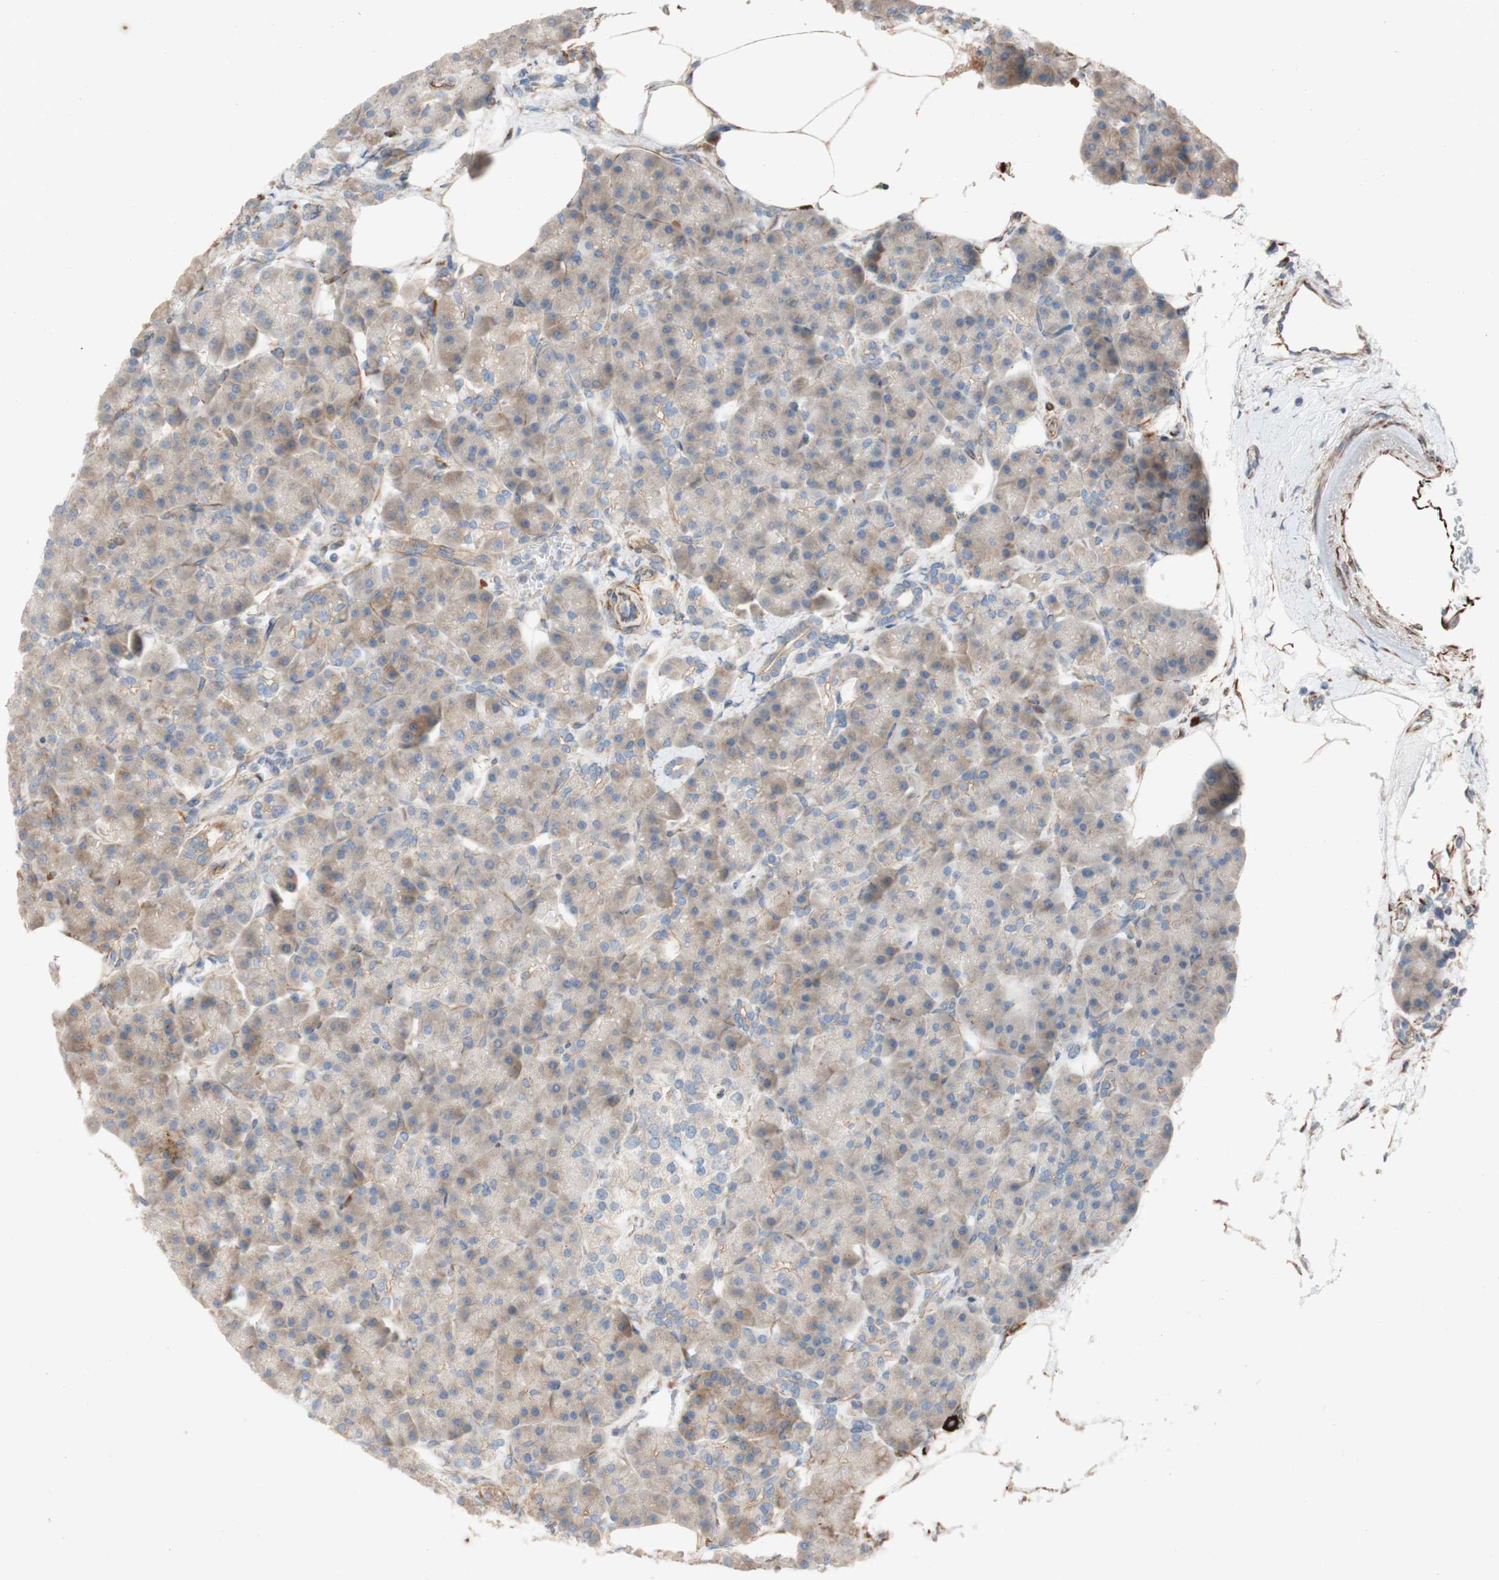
{"staining": {"intensity": "moderate", "quantity": ">75%", "location": "cytoplasmic/membranous"}, "tissue": "pancreas", "cell_type": "Exocrine glandular cells", "image_type": "normal", "snomed": [{"axis": "morphology", "description": "Normal tissue, NOS"}, {"axis": "topography", "description": "Pancreas"}], "caption": "An image showing moderate cytoplasmic/membranous staining in approximately >75% of exocrine glandular cells in normal pancreas, as visualized by brown immunohistochemical staining.", "gene": "C1orf43", "patient": {"sex": "female", "age": 70}}